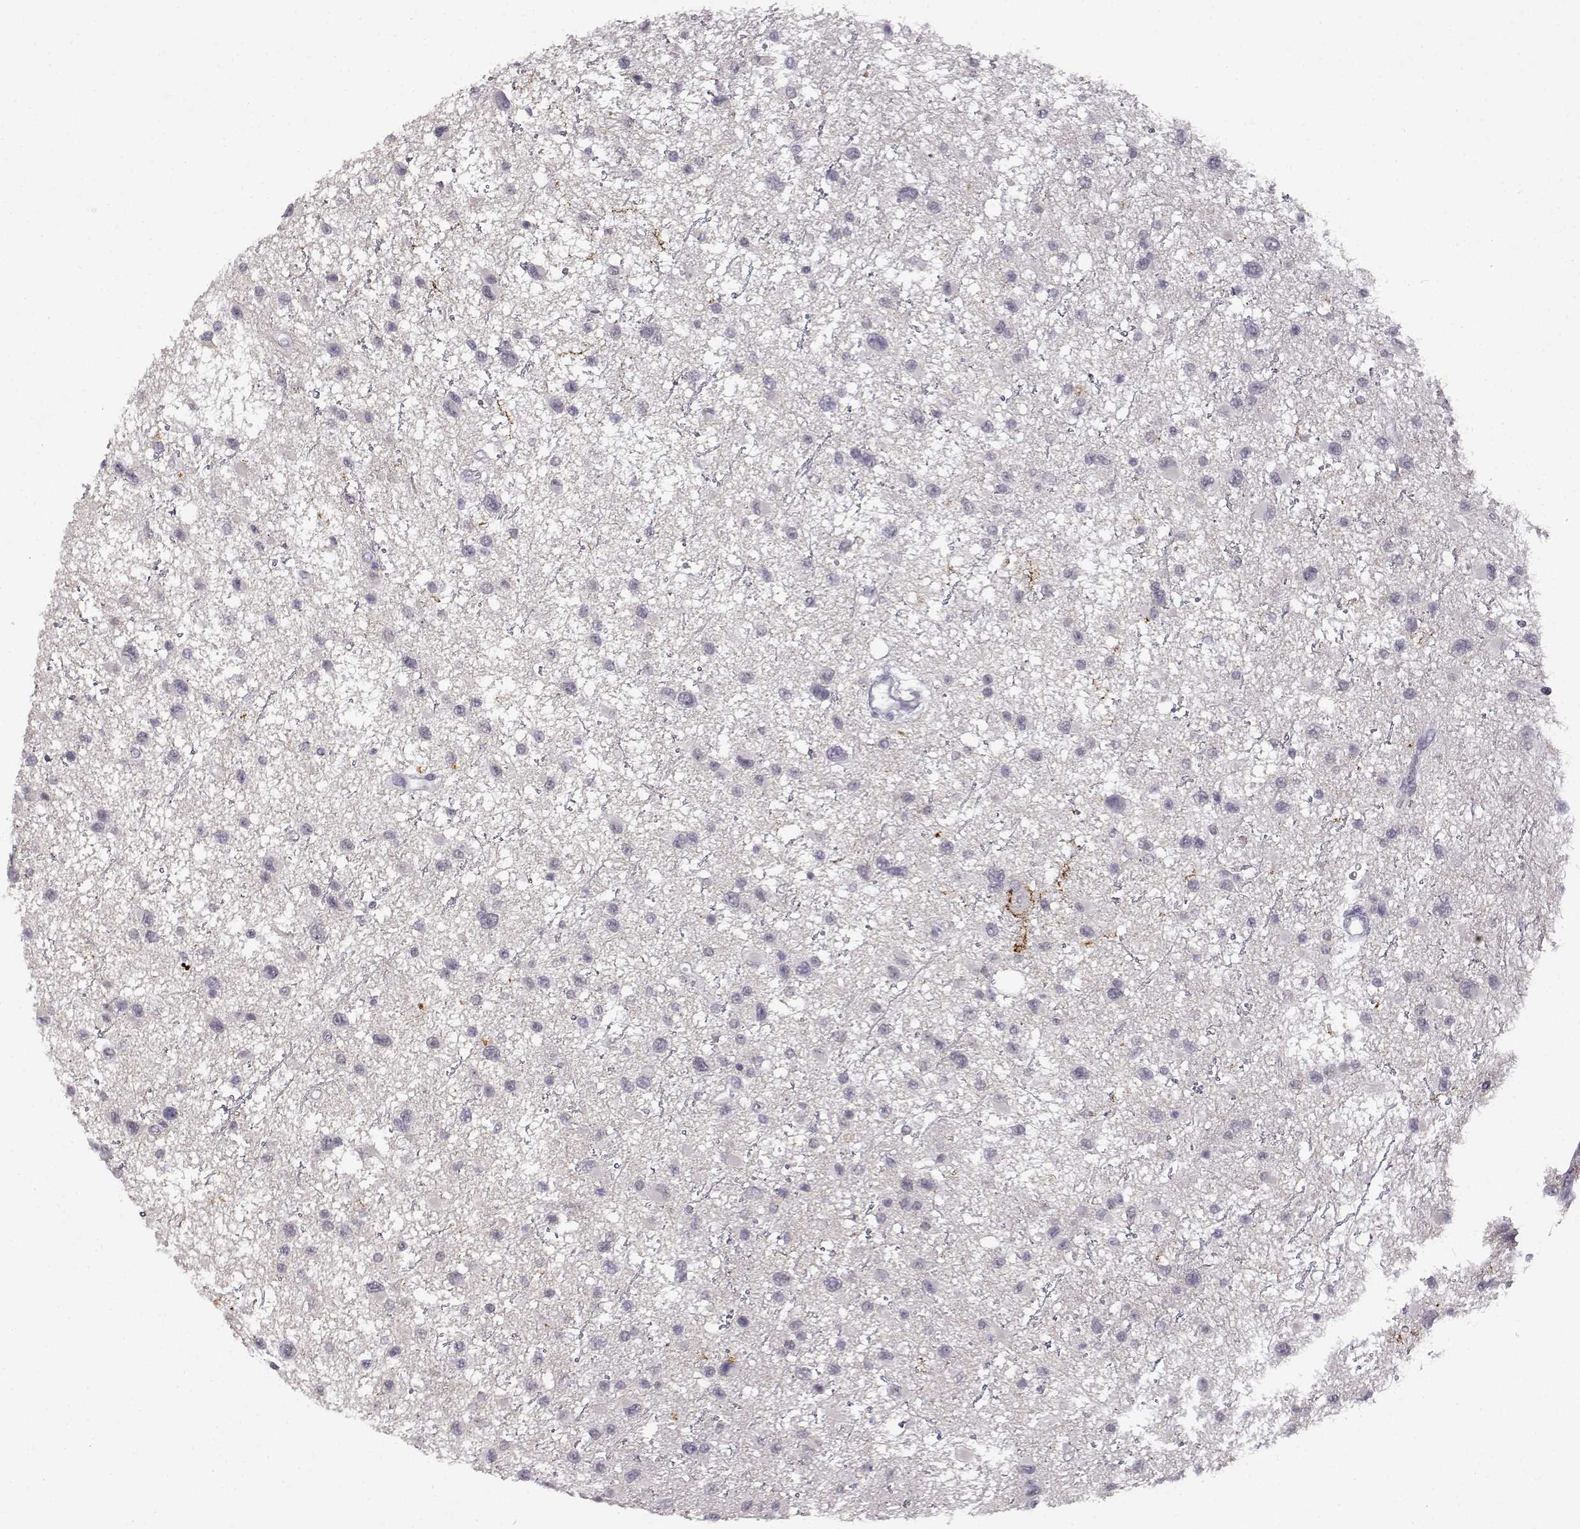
{"staining": {"intensity": "negative", "quantity": "none", "location": "none"}, "tissue": "glioma", "cell_type": "Tumor cells", "image_type": "cancer", "snomed": [{"axis": "morphology", "description": "Glioma, malignant, Low grade"}, {"axis": "topography", "description": "Brain"}], "caption": "Immunohistochemical staining of human glioma displays no significant expression in tumor cells.", "gene": "VGF", "patient": {"sex": "female", "age": 32}}